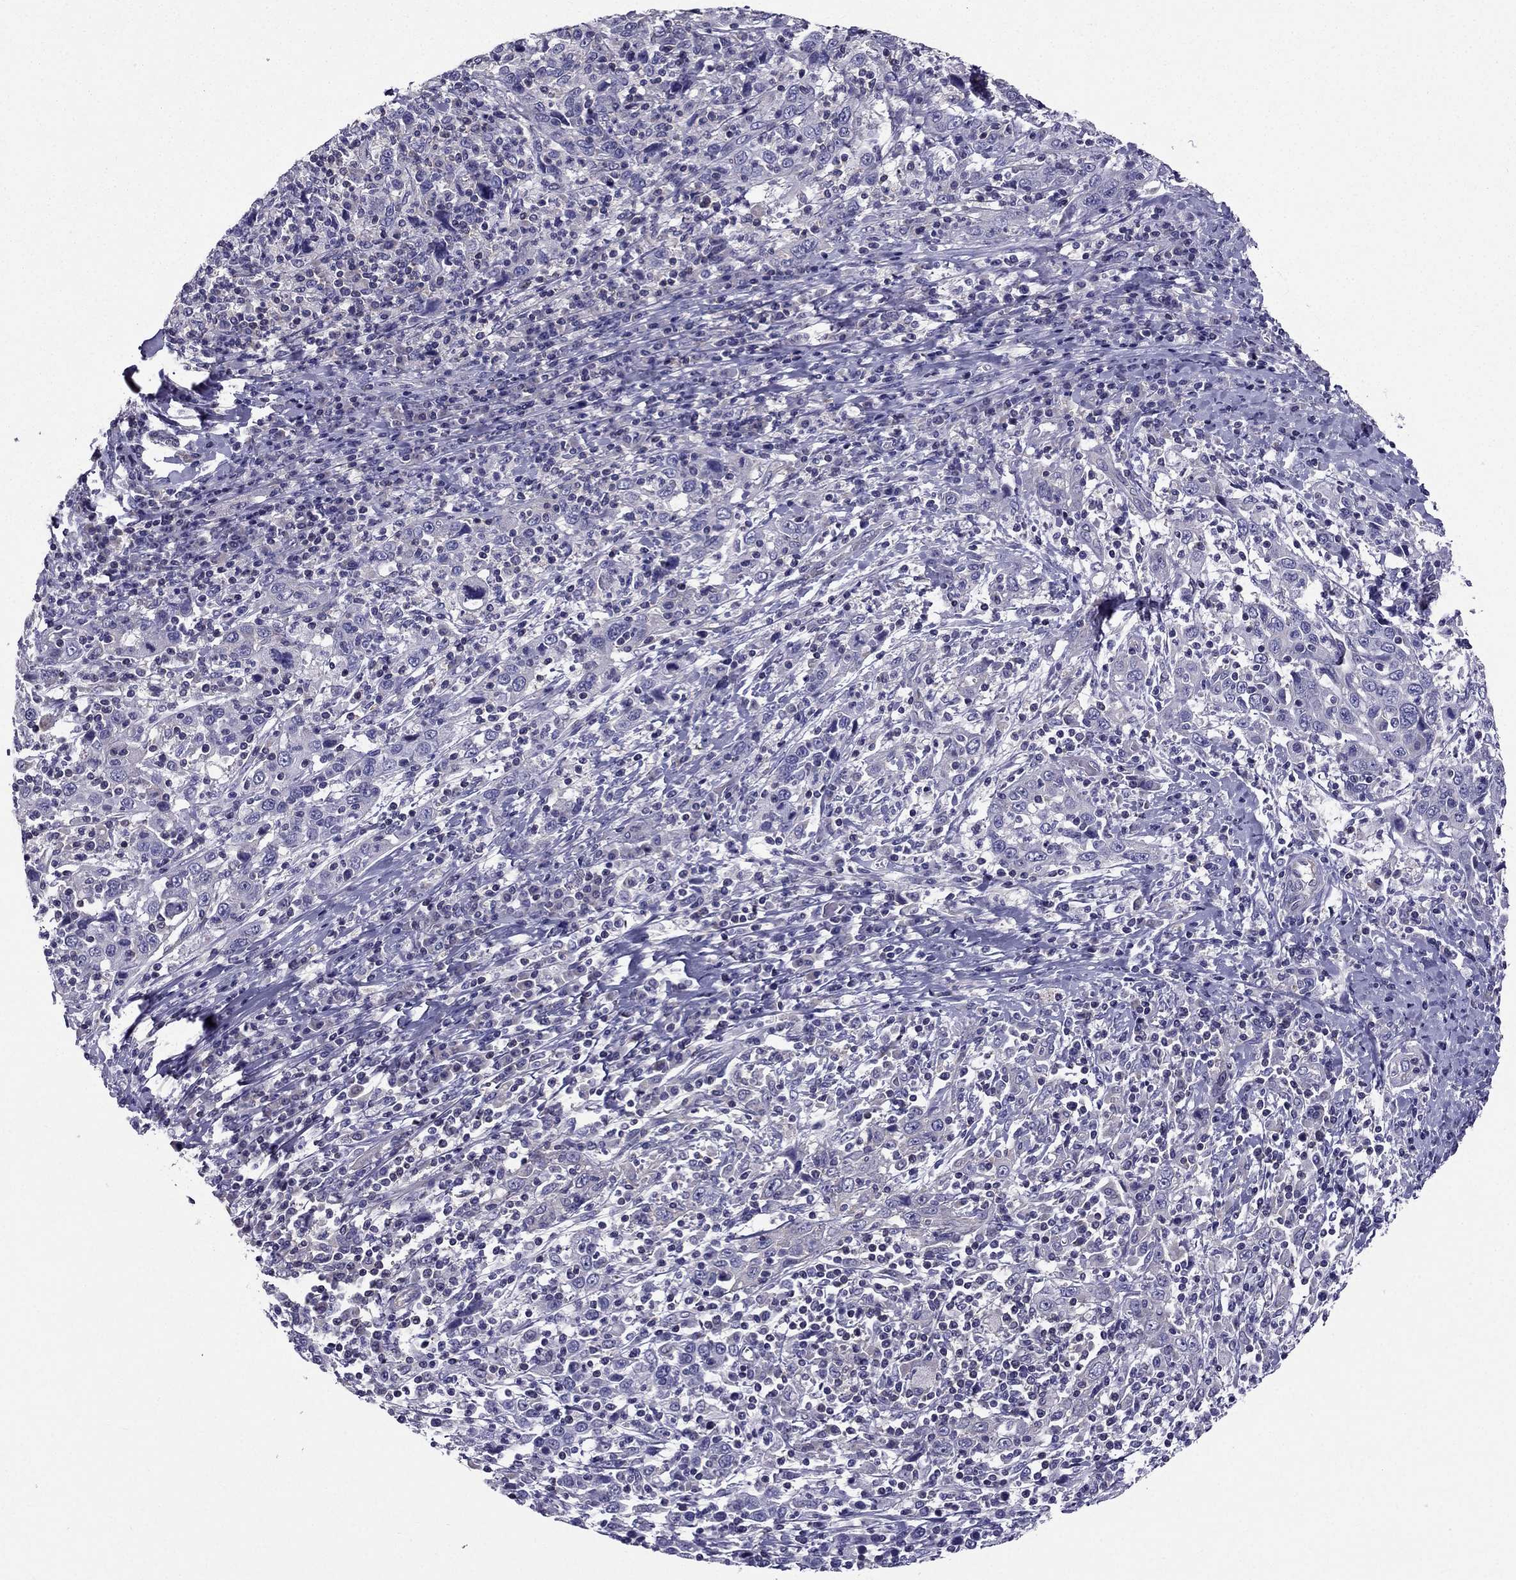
{"staining": {"intensity": "negative", "quantity": "none", "location": "none"}, "tissue": "cervical cancer", "cell_type": "Tumor cells", "image_type": "cancer", "snomed": [{"axis": "morphology", "description": "Squamous cell carcinoma, NOS"}, {"axis": "topography", "description": "Cervix"}], "caption": "The immunohistochemistry micrograph has no significant positivity in tumor cells of cervical cancer tissue. (Brightfield microscopy of DAB IHC at high magnification).", "gene": "AAK1", "patient": {"sex": "female", "age": 46}}